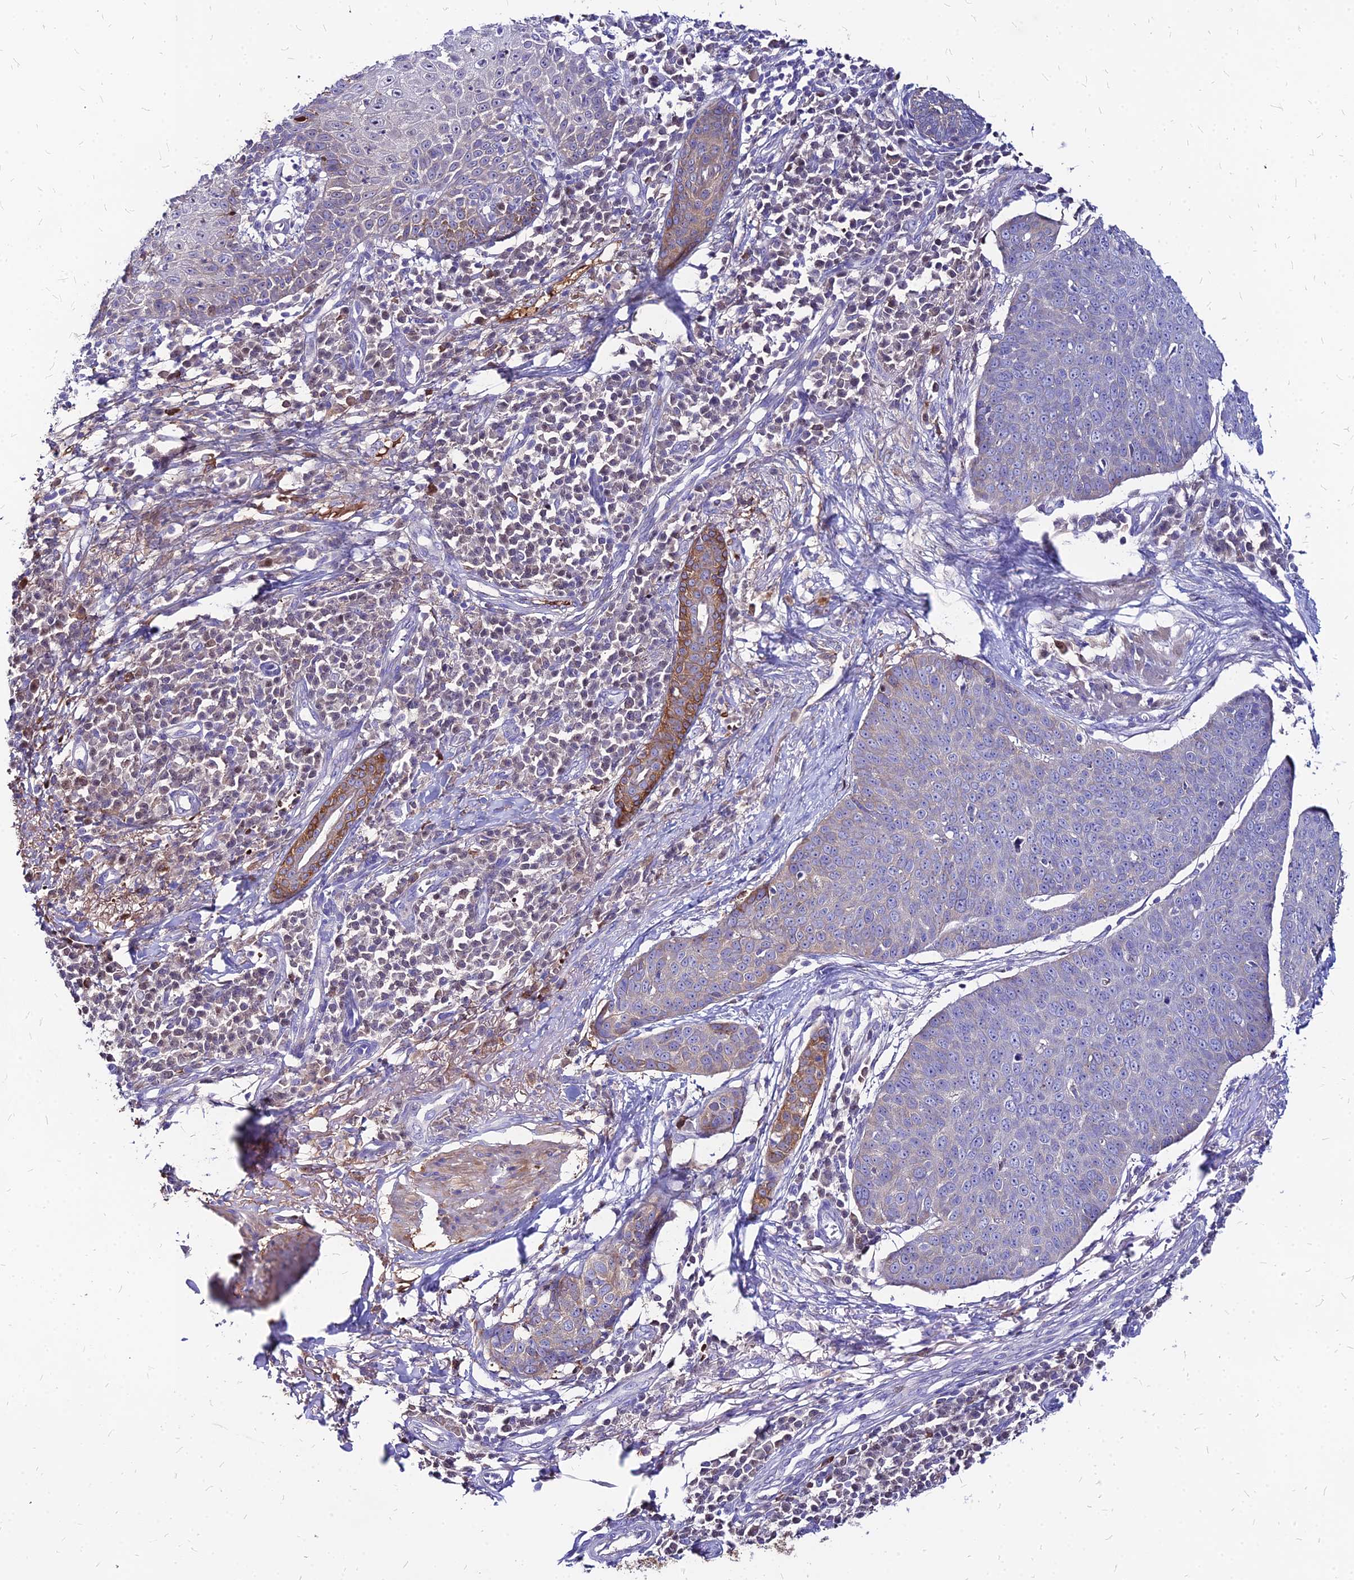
{"staining": {"intensity": "negative", "quantity": "none", "location": "none"}, "tissue": "skin cancer", "cell_type": "Tumor cells", "image_type": "cancer", "snomed": [{"axis": "morphology", "description": "Squamous cell carcinoma, NOS"}, {"axis": "topography", "description": "Skin"}], "caption": "High magnification brightfield microscopy of skin cancer (squamous cell carcinoma) stained with DAB (brown) and counterstained with hematoxylin (blue): tumor cells show no significant expression.", "gene": "ACSM6", "patient": {"sex": "male", "age": 71}}